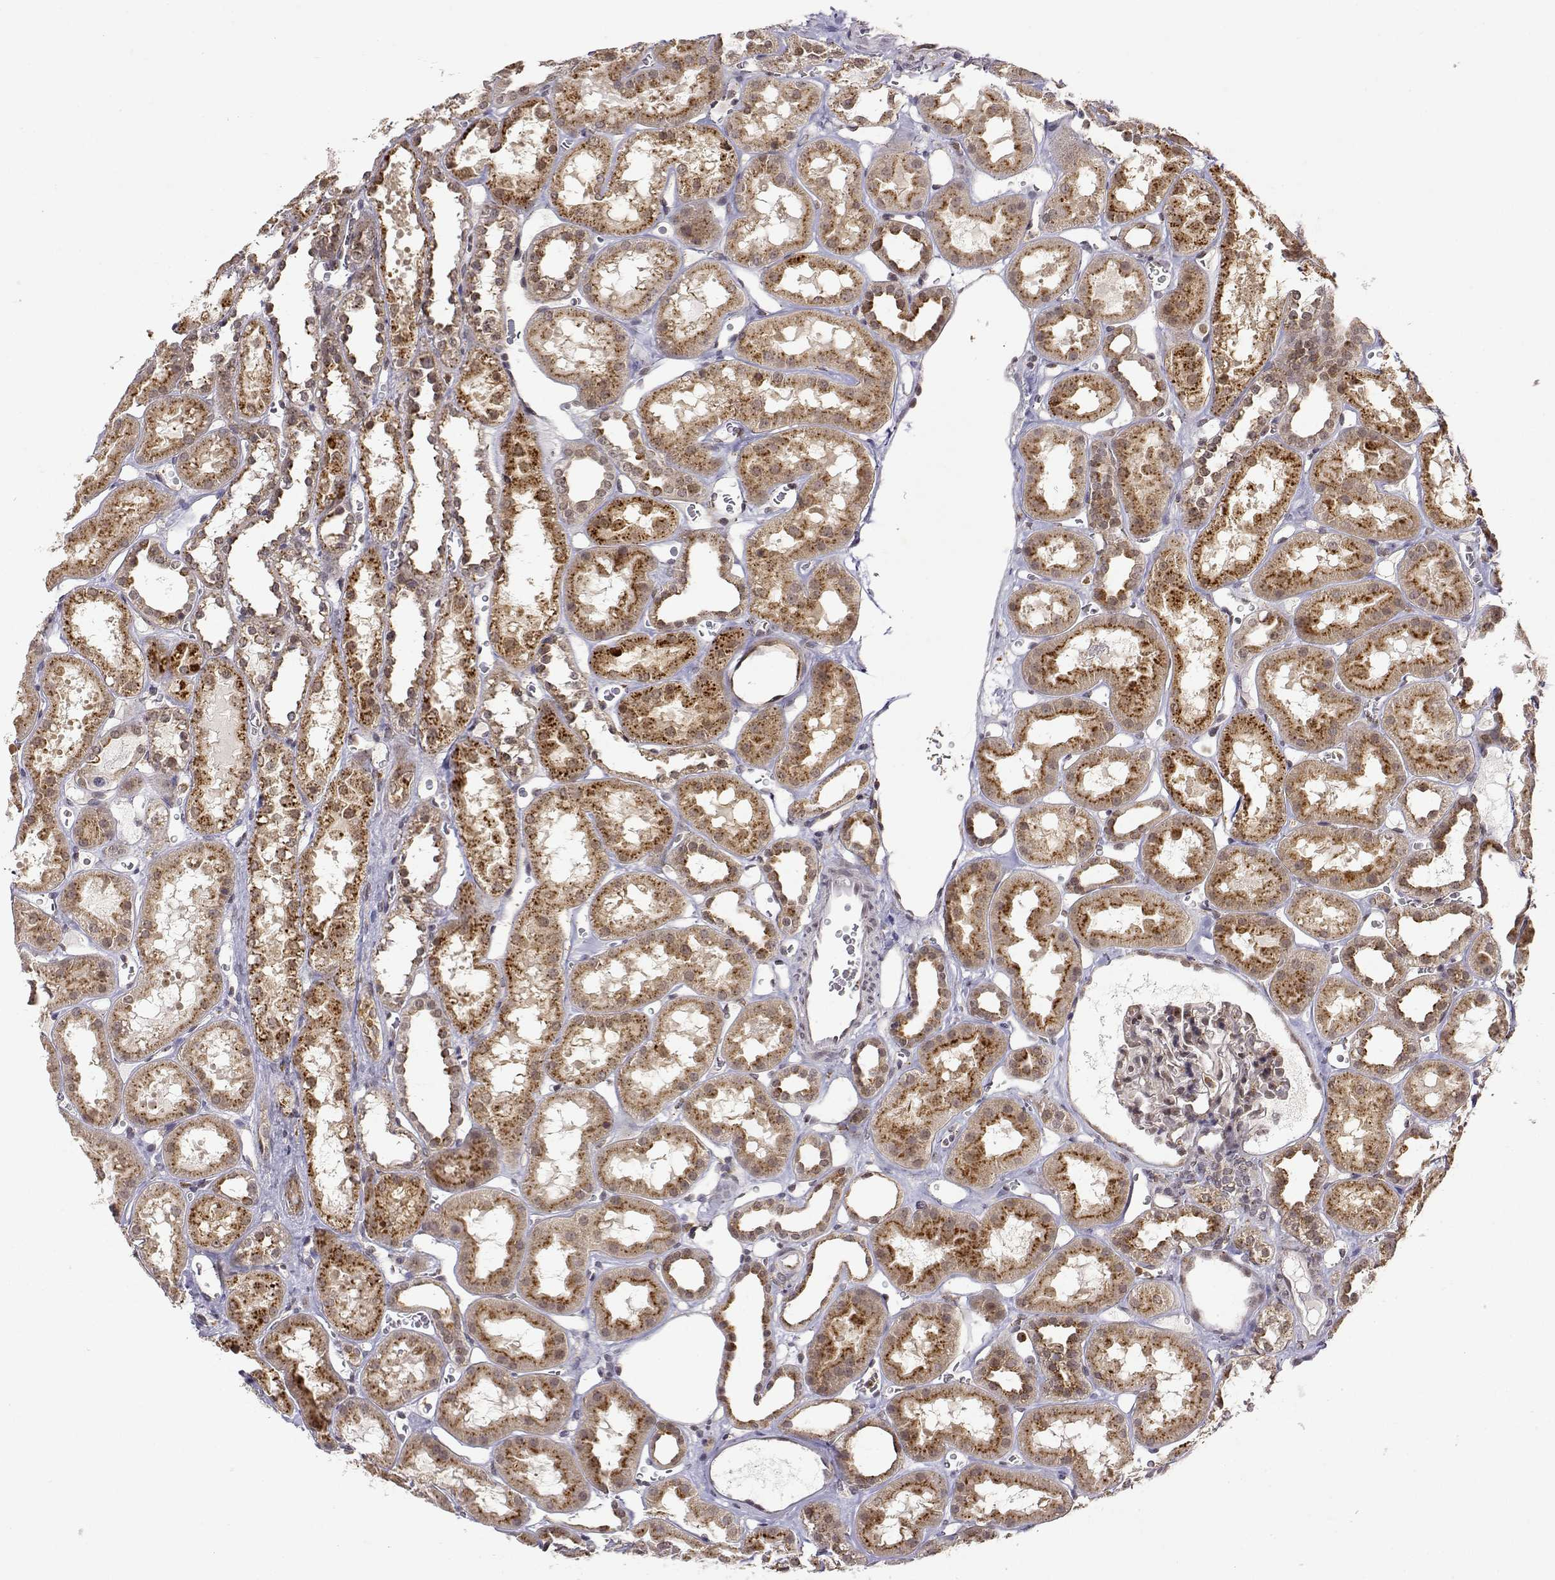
{"staining": {"intensity": "weak", "quantity": "<25%", "location": "cytoplasmic/membranous"}, "tissue": "kidney", "cell_type": "Cells in glomeruli", "image_type": "normal", "snomed": [{"axis": "morphology", "description": "Normal tissue, NOS"}, {"axis": "topography", "description": "Kidney"}], "caption": "A high-resolution image shows immunohistochemistry staining of benign kidney, which demonstrates no significant expression in cells in glomeruli.", "gene": "RNF13", "patient": {"sex": "female", "age": 41}}